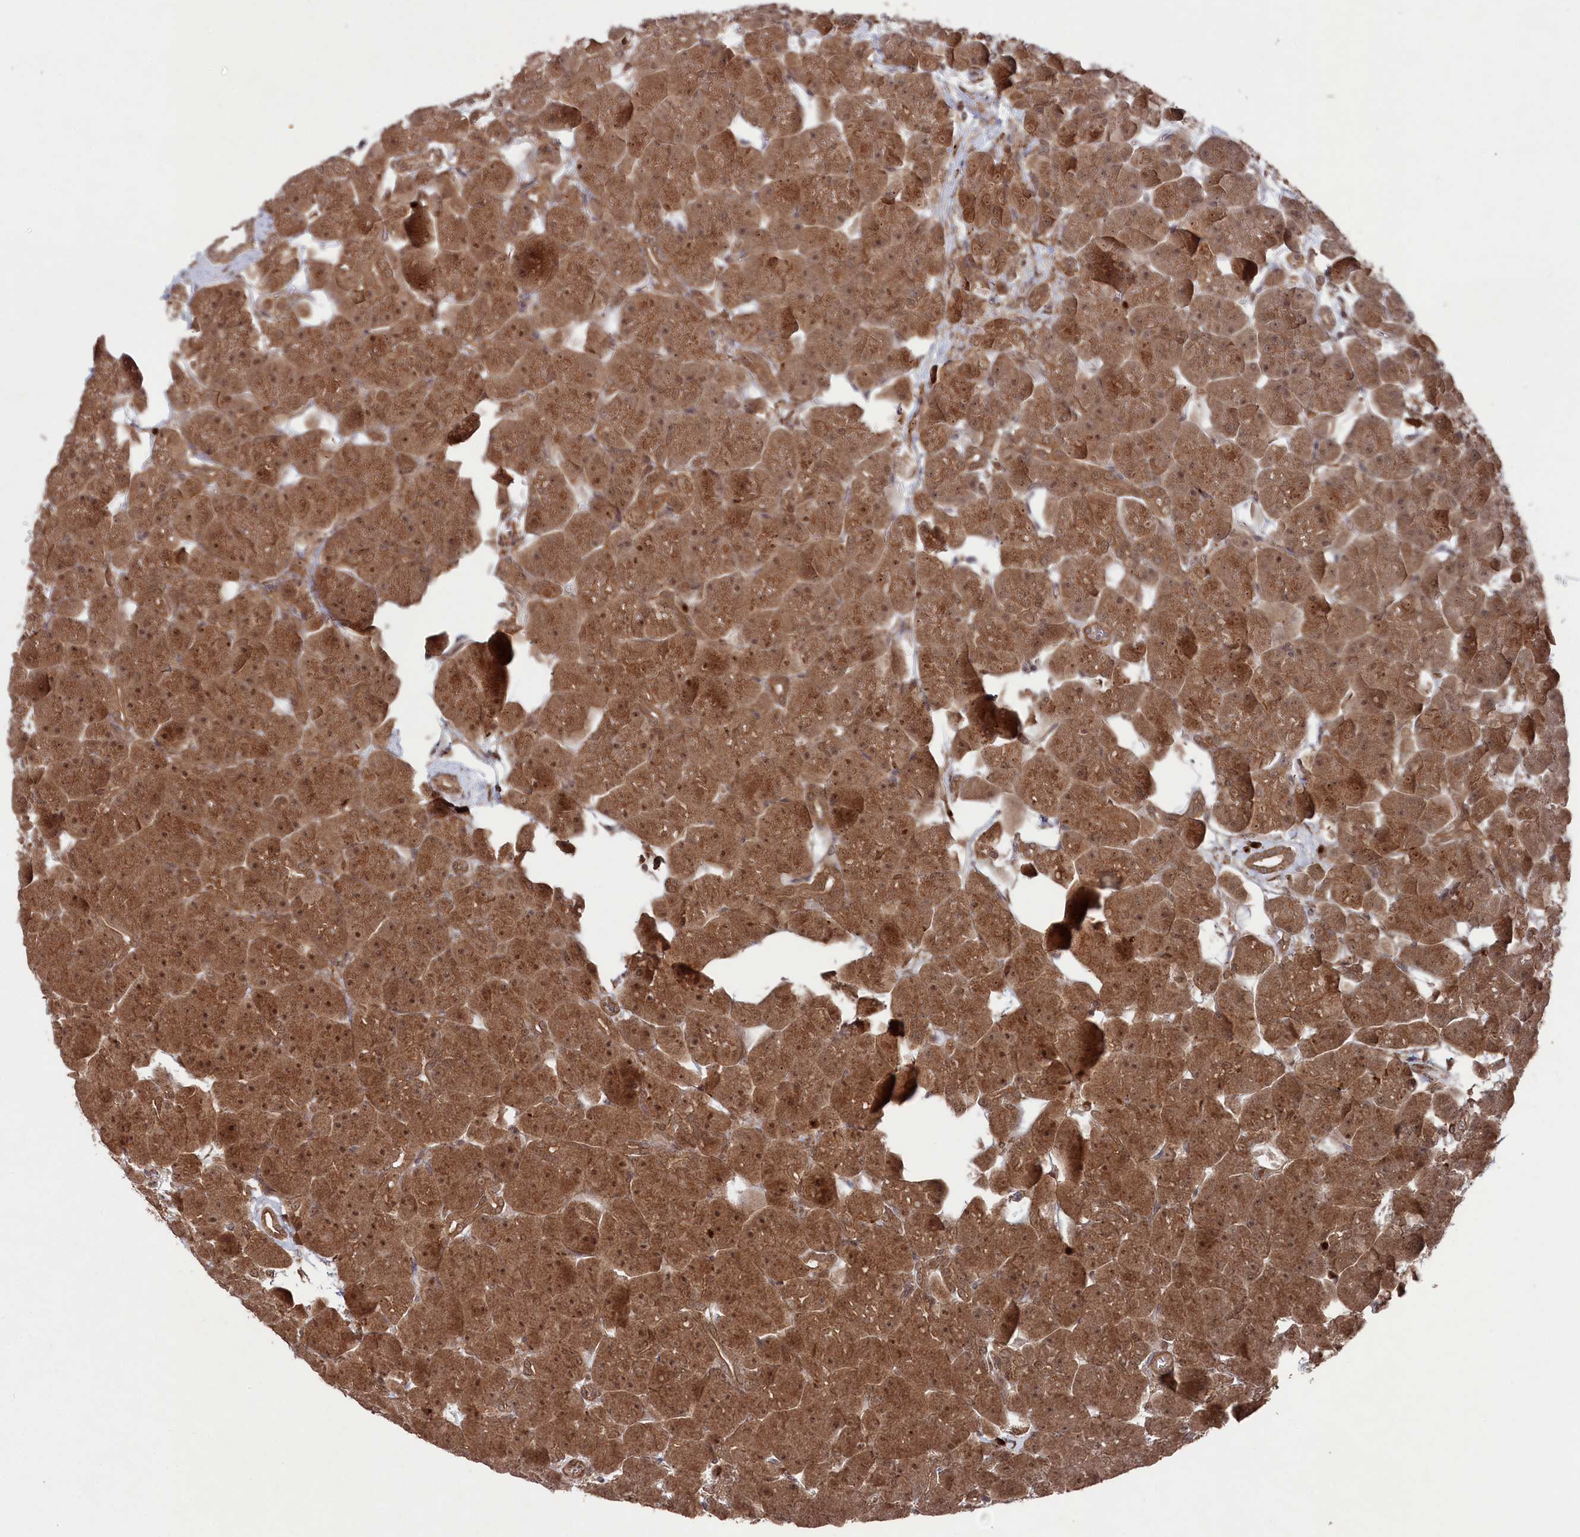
{"staining": {"intensity": "moderate", "quantity": ">75%", "location": "cytoplasmic/membranous,nuclear"}, "tissue": "pancreas", "cell_type": "Exocrine glandular cells", "image_type": "normal", "snomed": [{"axis": "morphology", "description": "Normal tissue, NOS"}, {"axis": "topography", "description": "Pancreas"}], "caption": "An immunohistochemistry micrograph of benign tissue is shown. Protein staining in brown shows moderate cytoplasmic/membranous,nuclear positivity in pancreas within exocrine glandular cells.", "gene": "BORCS7", "patient": {"sex": "male", "age": 66}}